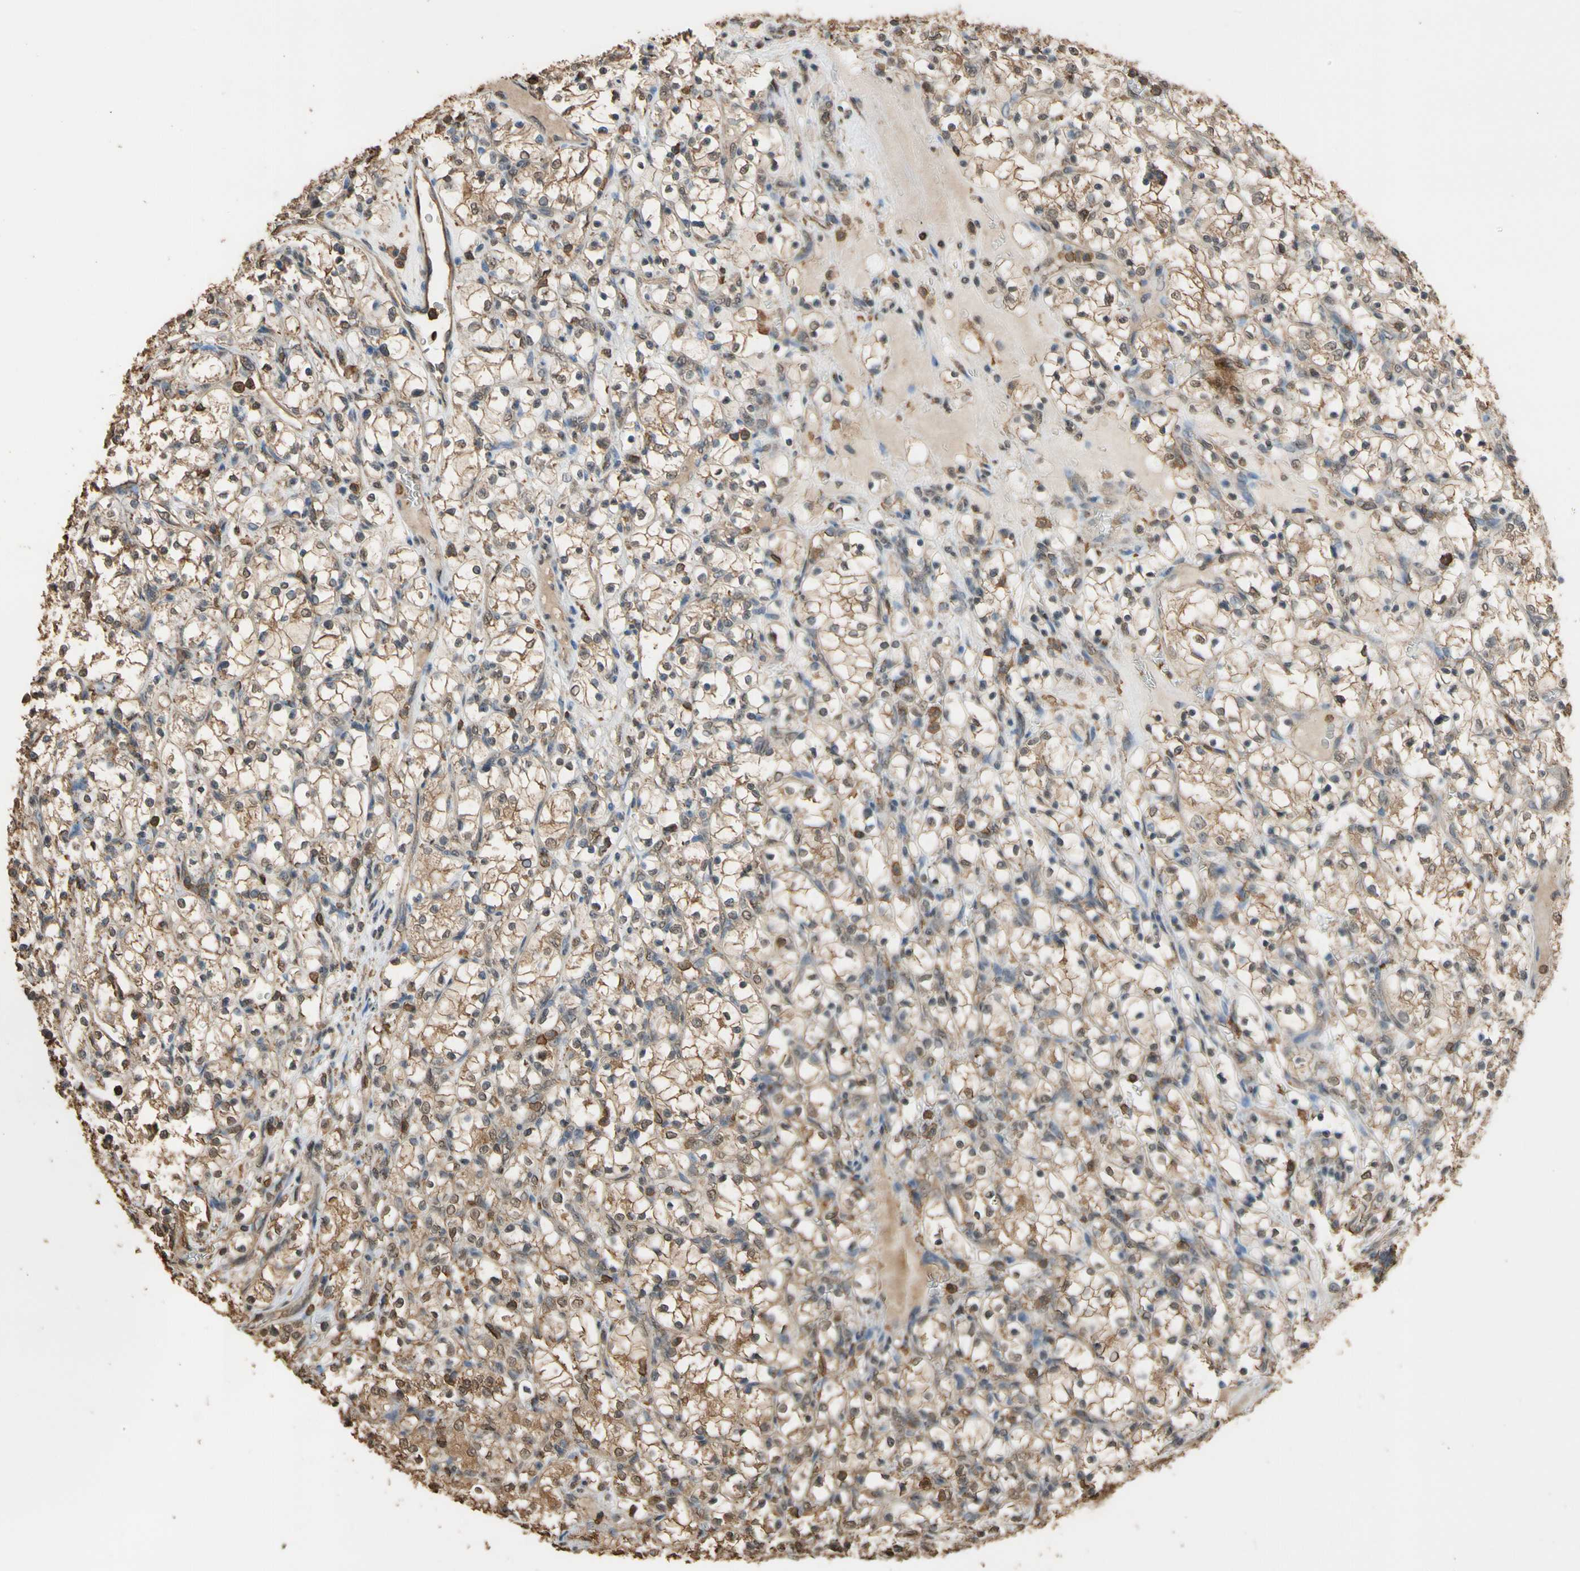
{"staining": {"intensity": "moderate", "quantity": ">75%", "location": "cytoplasmic/membranous,nuclear"}, "tissue": "renal cancer", "cell_type": "Tumor cells", "image_type": "cancer", "snomed": [{"axis": "morphology", "description": "Adenocarcinoma, NOS"}, {"axis": "topography", "description": "Kidney"}], "caption": "This is an image of immunohistochemistry (IHC) staining of renal adenocarcinoma, which shows moderate expression in the cytoplasmic/membranous and nuclear of tumor cells.", "gene": "TNFSF13B", "patient": {"sex": "female", "age": 69}}